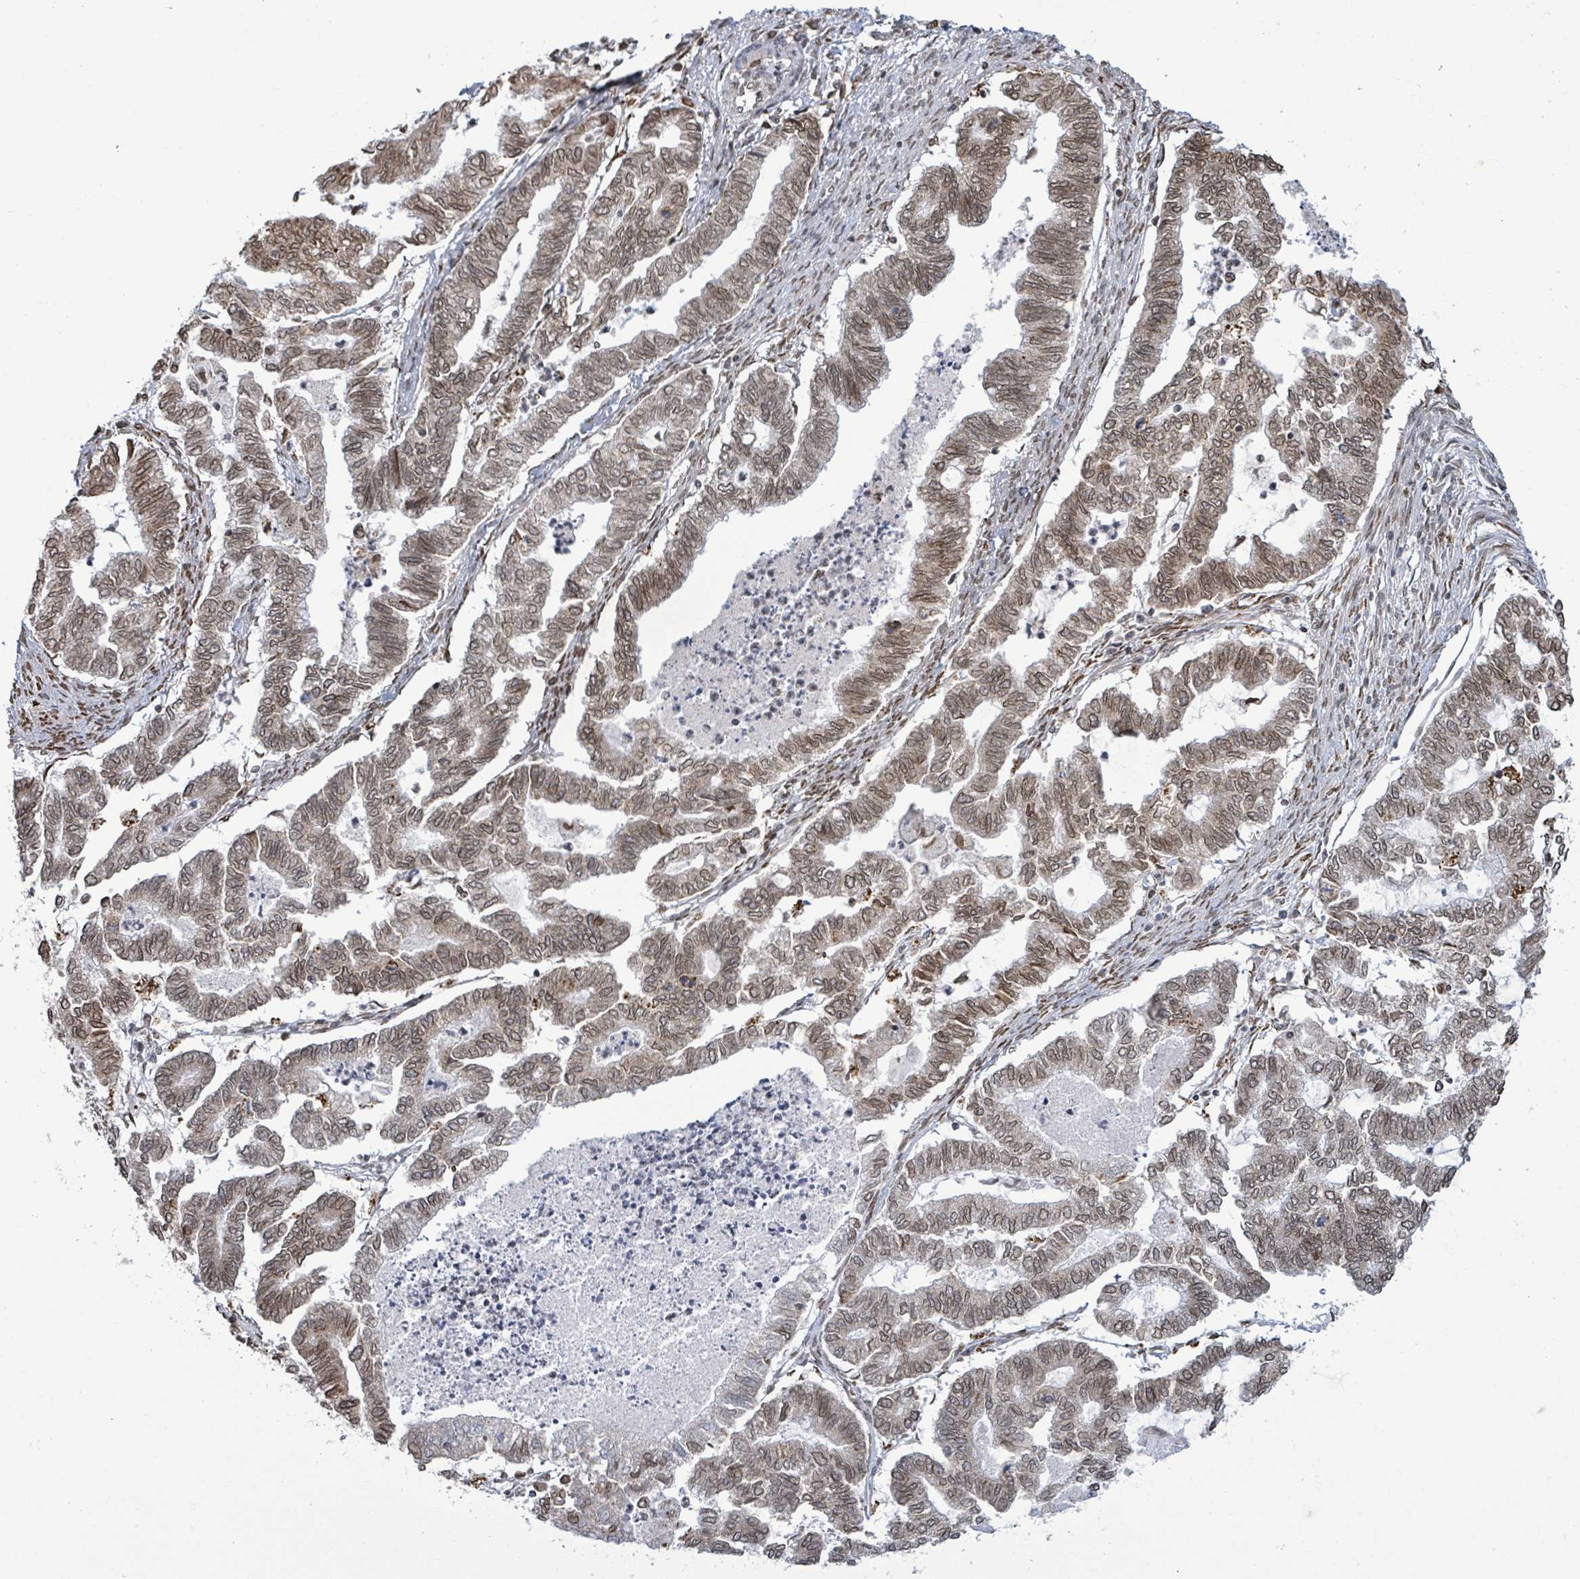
{"staining": {"intensity": "moderate", "quantity": ">75%", "location": "nuclear"}, "tissue": "endometrial cancer", "cell_type": "Tumor cells", "image_type": "cancer", "snomed": [{"axis": "morphology", "description": "Adenocarcinoma, NOS"}, {"axis": "topography", "description": "Endometrium"}], "caption": "IHC staining of endometrial cancer, which displays medium levels of moderate nuclear expression in about >75% of tumor cells indicating moderate nuclear protein positivity. The staining was performed using DAB (3,3'-diaminobenzidine) (brown) for protein detection and nuclei were counterstained in hematoxylin (blue).", "gene": "SBF2", "patient": {"sex": "female", "age": 79}}